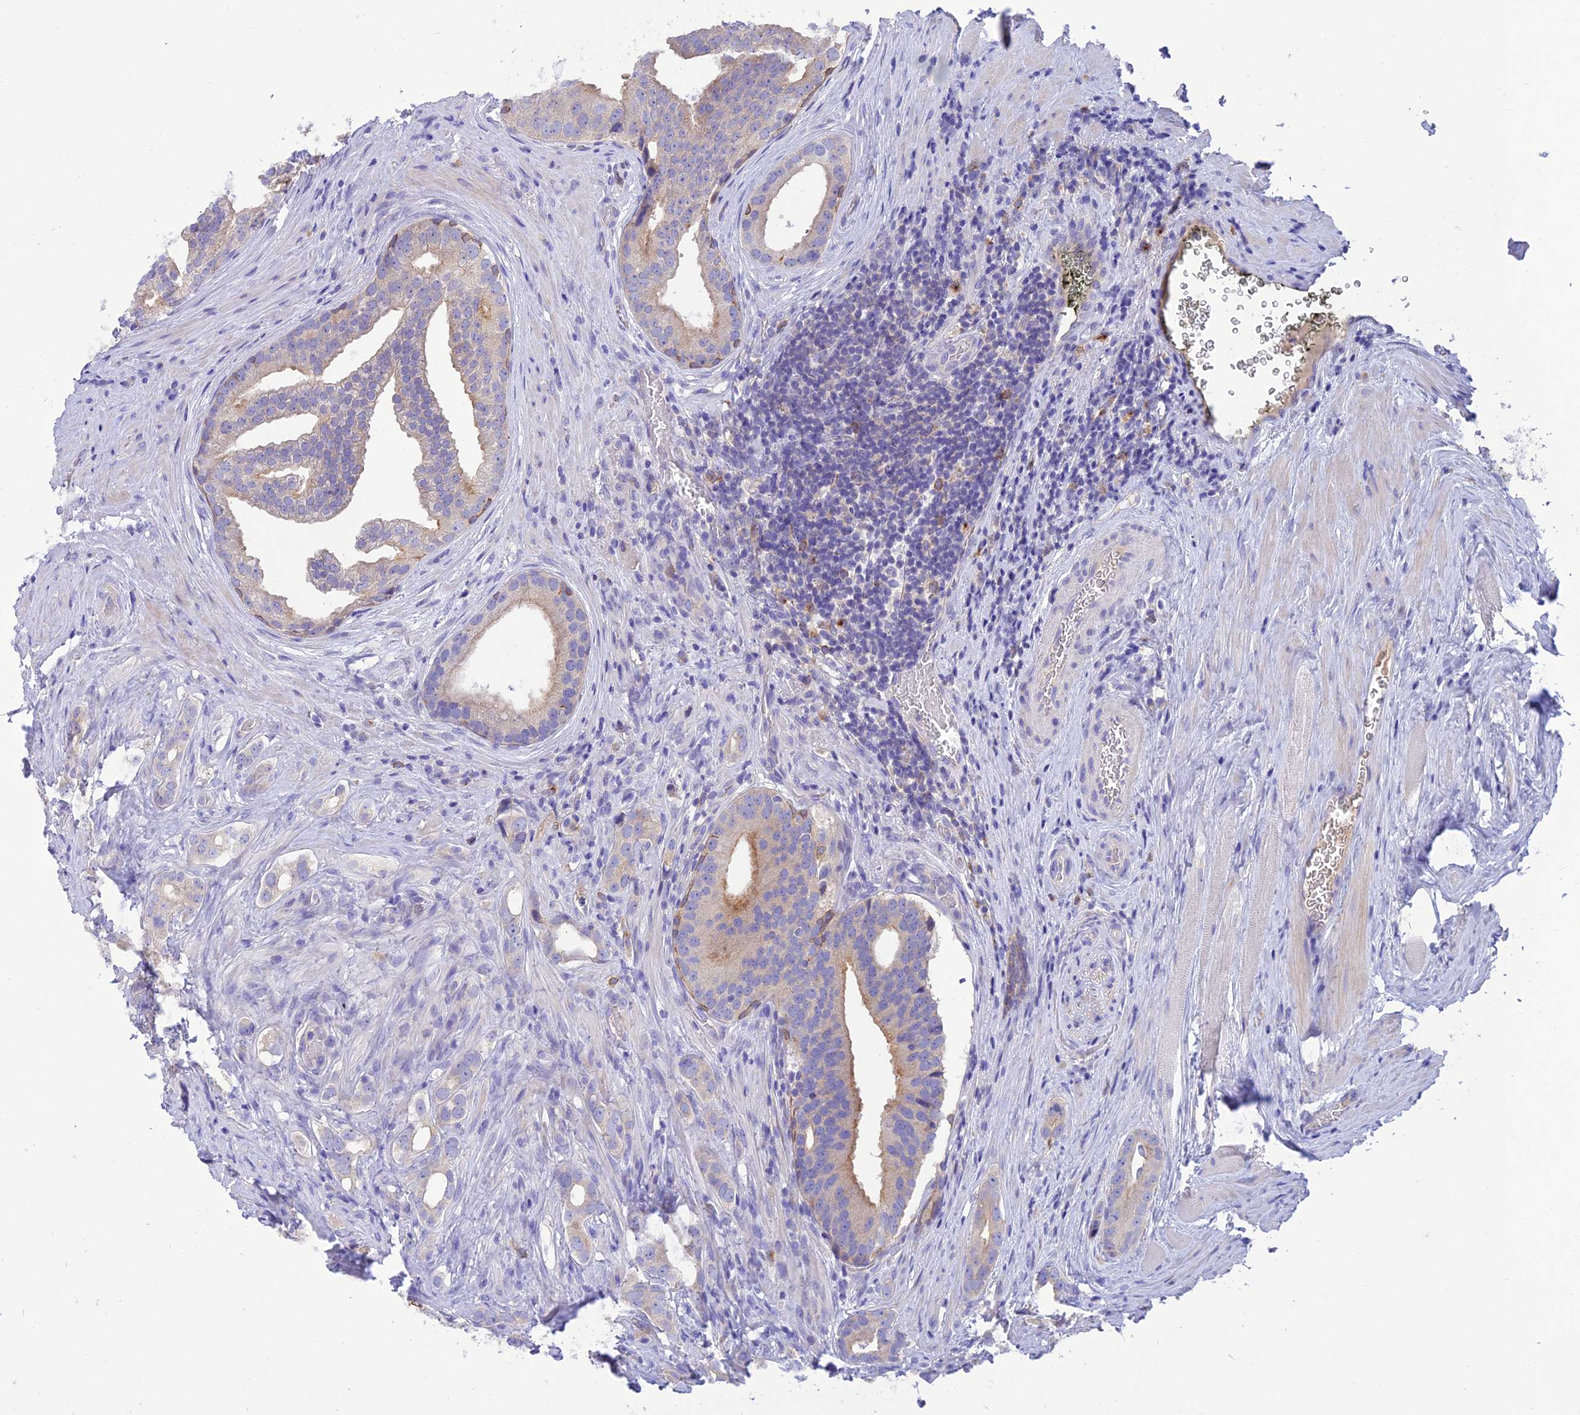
{"staining": {"intensity": "weak", "quantity": "<25%", "location": "cytoplasmic/membranous"}, "tissue": "prostate cancer", "cell_type": "Tumor cells", "image_type": "cancer", "snomed": [{"axis": "morphology", "description": "Adenocarcinoma, Low grade"}, {"axis": "topography", "description": "Prostate"}], "caption": "Human prostate adenocarcinoma (low-grade) stained for a protein using immunohistochemistry demonstrates no expression in tumor cells.", "gene": "SFT2D2", "patient": {"sex": "male", "age": 71}}